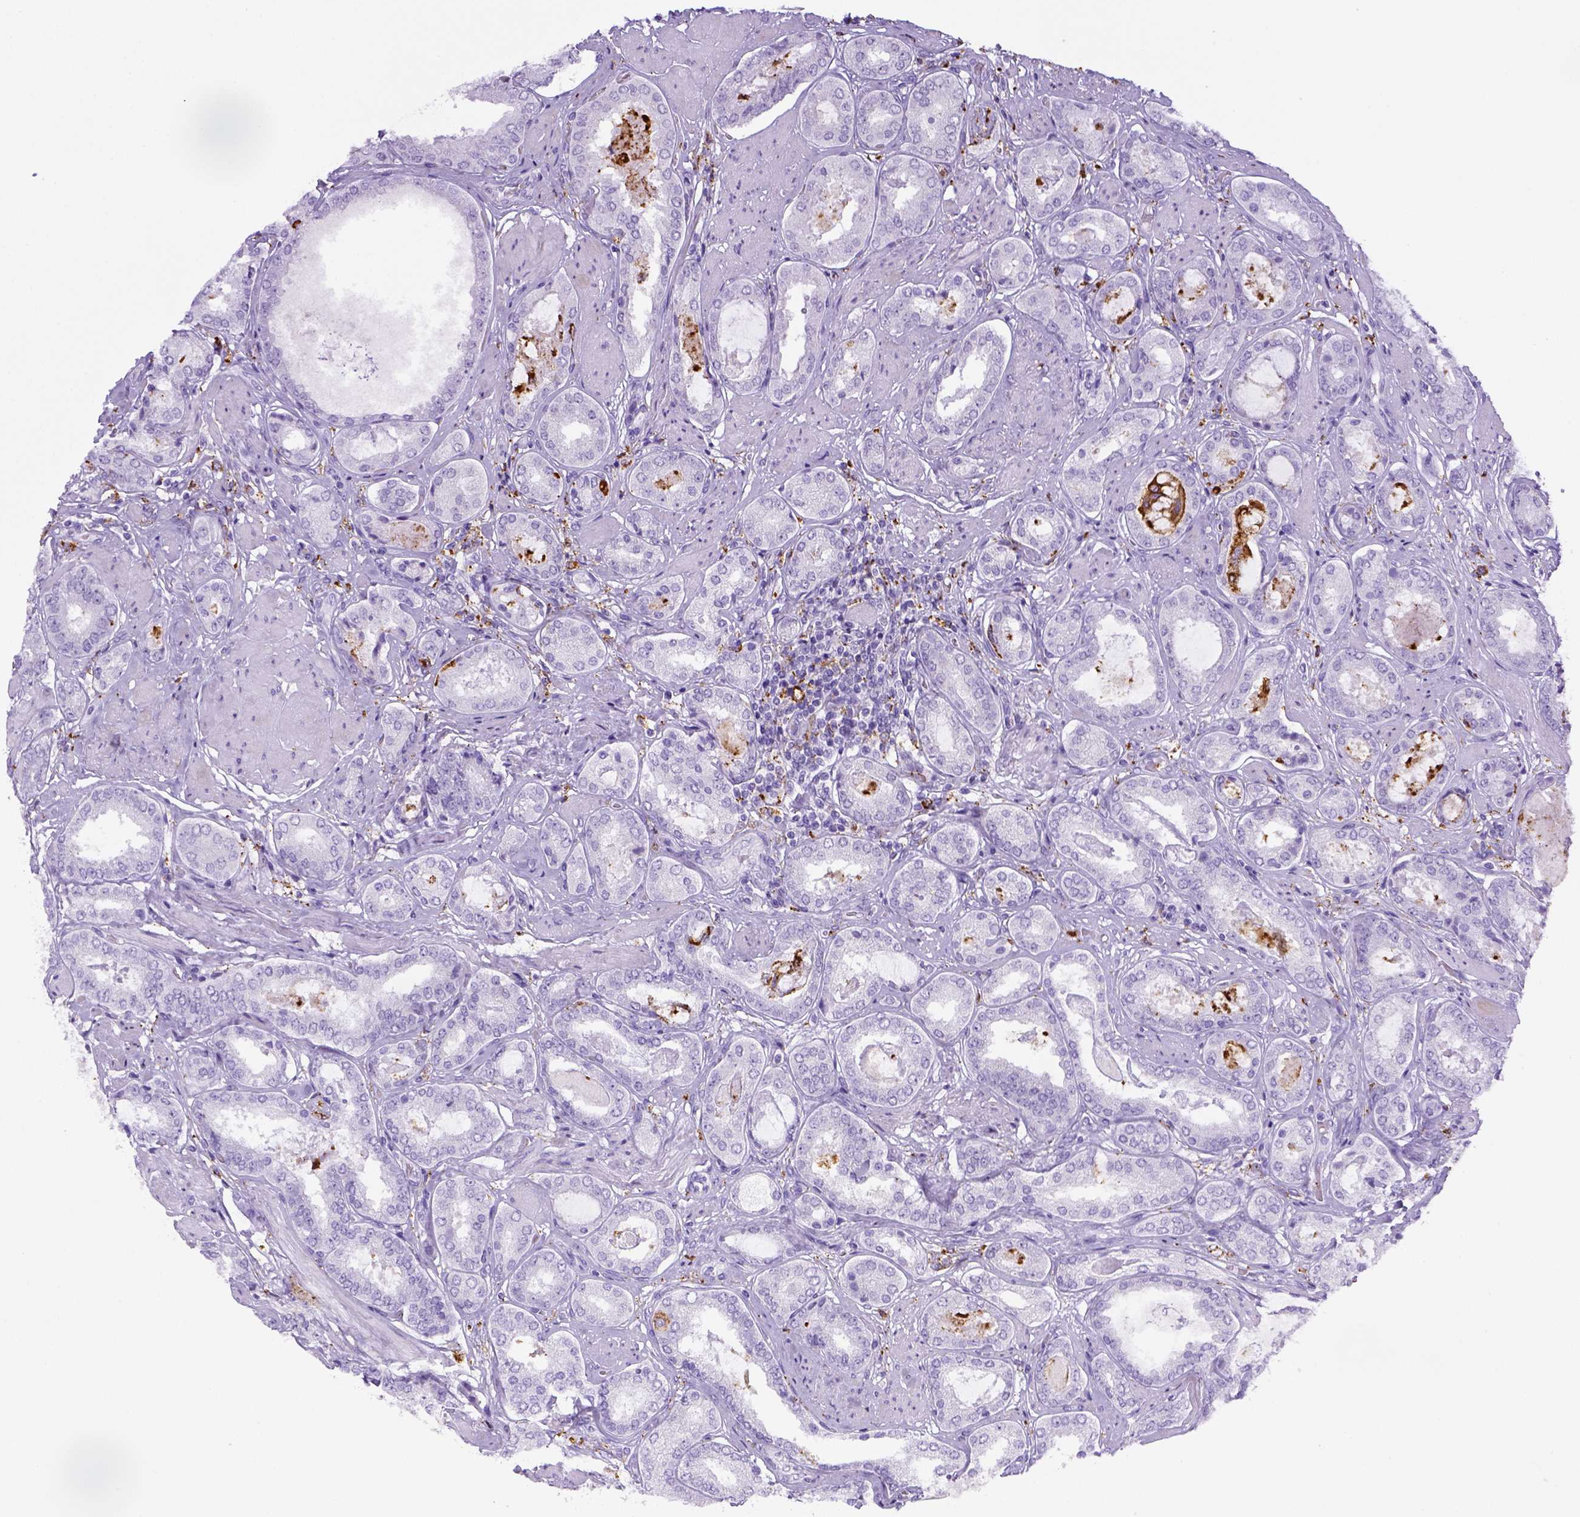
{"staining": {"intensity": "negative", "quantity": "none", "location": "none"}, "tissue": "prostate cancer", "cell_type": "Tumor cells", "image_type": "cancer", "snomed": [{"axis": "morphology", "description": "Adenocarcinoma, High grade"}, {"axis": "topography", "description": "Prostate"}], "caption": "Prostate cancer (high-grade adenocarcinoma) was stained to show a protein in brown. There is no significant positivity in tumor cells. The staining was performed using DAB to visualize the protein expression in brown, while the nuclei were stained in blue with hematoxylin (Magnification: 20x).", "gene": "CD68", "patient": {"sex": "male", "age": 63}}